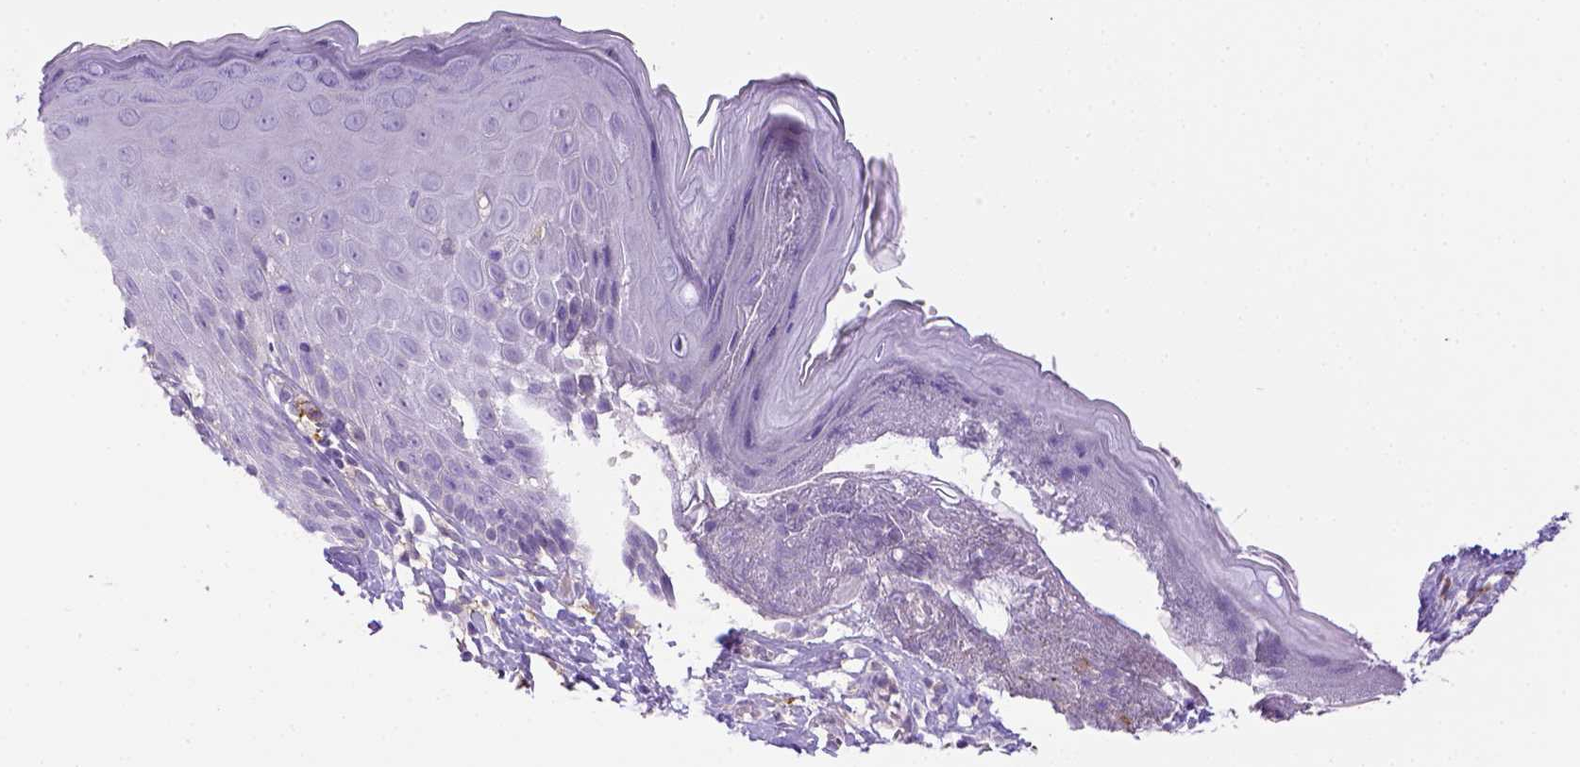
{"staining": {"intensity": "negative", "quantity": "none", "location": "none"}, "tissue": "skin", "cell_type": "Epidermal cells", "image_type": "normal", "snomed": [{"axis": "morphology", "description": "Normal tissue, NOS"}, {"axis": "topography", "description": "Vulva"}], "caption": "The immunohistochemistry micrograph has no significant positivity in epidermal cells of skin.", "gene": "CD40", "patient": {"sex": "female", "age": 68}}